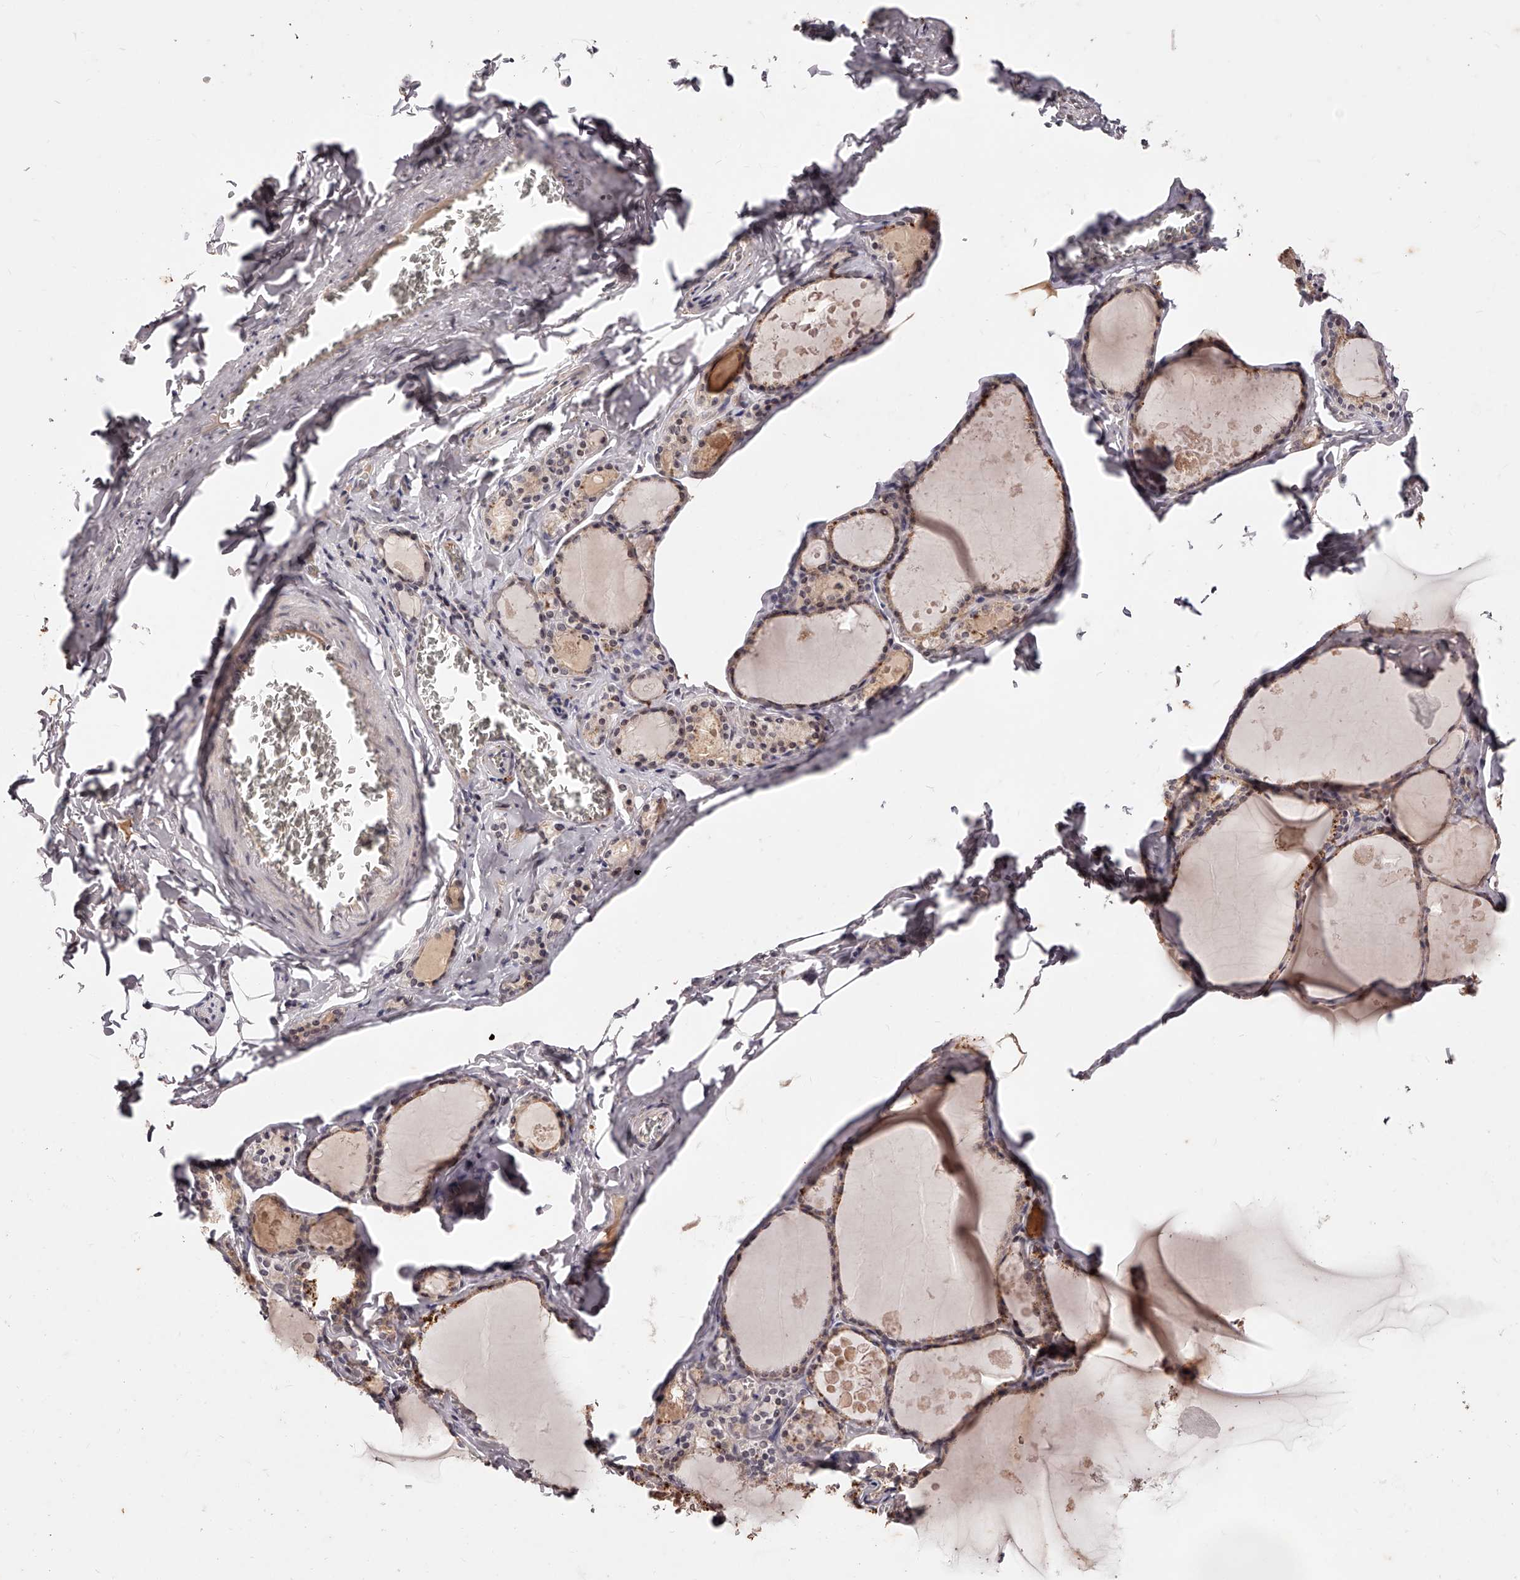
{"staining": {"intensity": "weak", "quantity": ">75%", "location": "cytoplasmic/membranous,nuclear"}, "tissue": "thyroid gland", "cell_type": "Glandular cells", "image_type": "normal", "snomed": [{"axis": "morphology", "description": "Normal tissue, NOS"}, {"axis": "topography", "description": "Thyroid gland"}], "caption": "A high-resolution image shows IHC staining of normal thyroid gland, which reveals weak cytoplasmic/membranous,nuclear expression in approximately >75% of glandular cells.", "gene": "PHACTR1", "patient": {"sex": "male", "age": 56}}